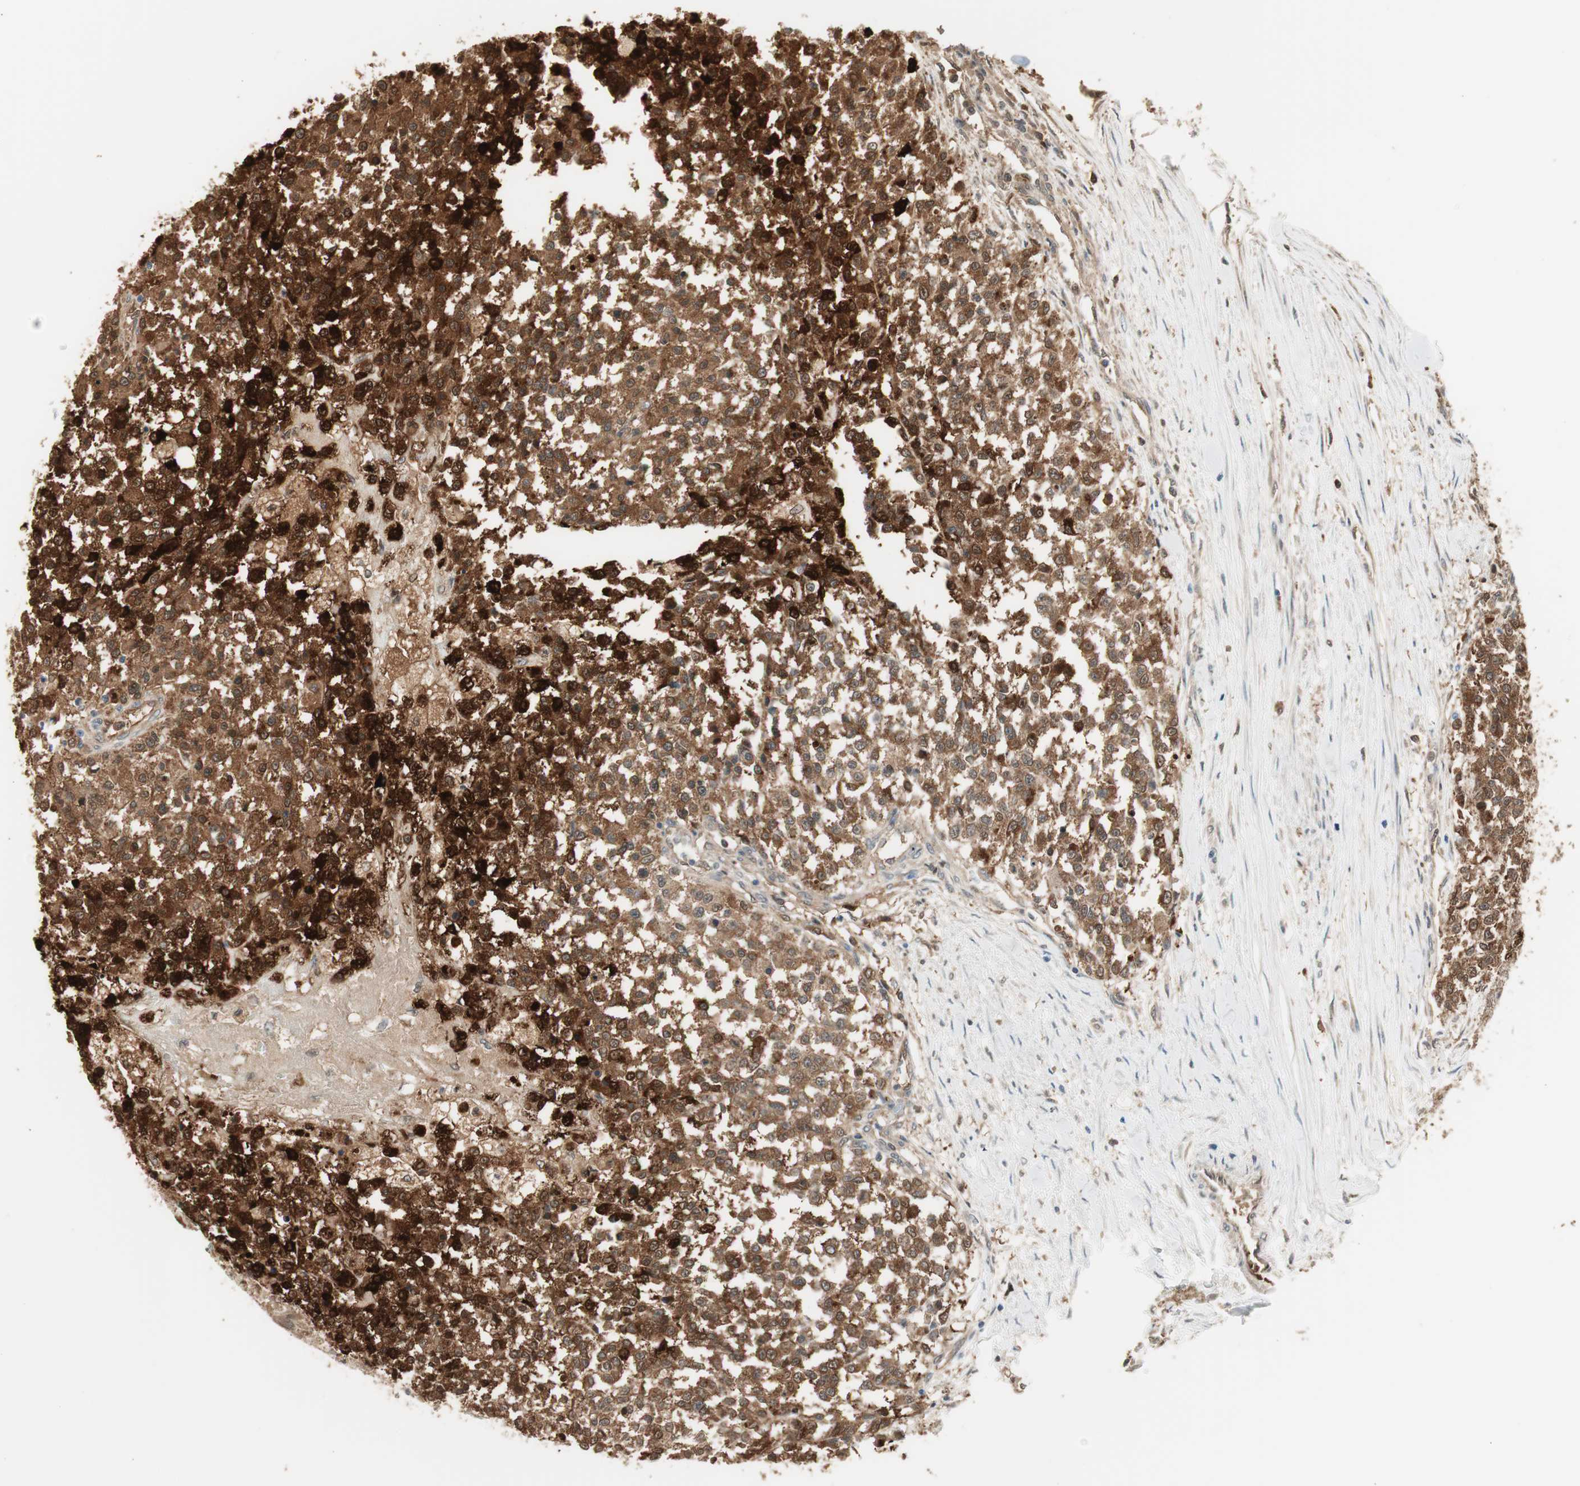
{"staining": {"intensity": "strong", "quantity": ">75%", "location": "cytoplasmic/membranous"}, "tissue": "testis cancer", "cell_type": "Tumor cells", "image_type": "cancer", "snomed": [{"axis": "morphology", "description": "Seminoma, NOS"}, {"axis": "topography", "description": "Testis"}], "caption": "Testis cancer (seminoma) tissue reveals strong cytoplasmic/membranous expression in approximately >75% of tumor cells, visualized by immunohistochemistry. (Brightfield microscopy of DAB IHC at high magnification).", "gene": "SERPINB6", "patient": {"sex": "male", "age": 59}}